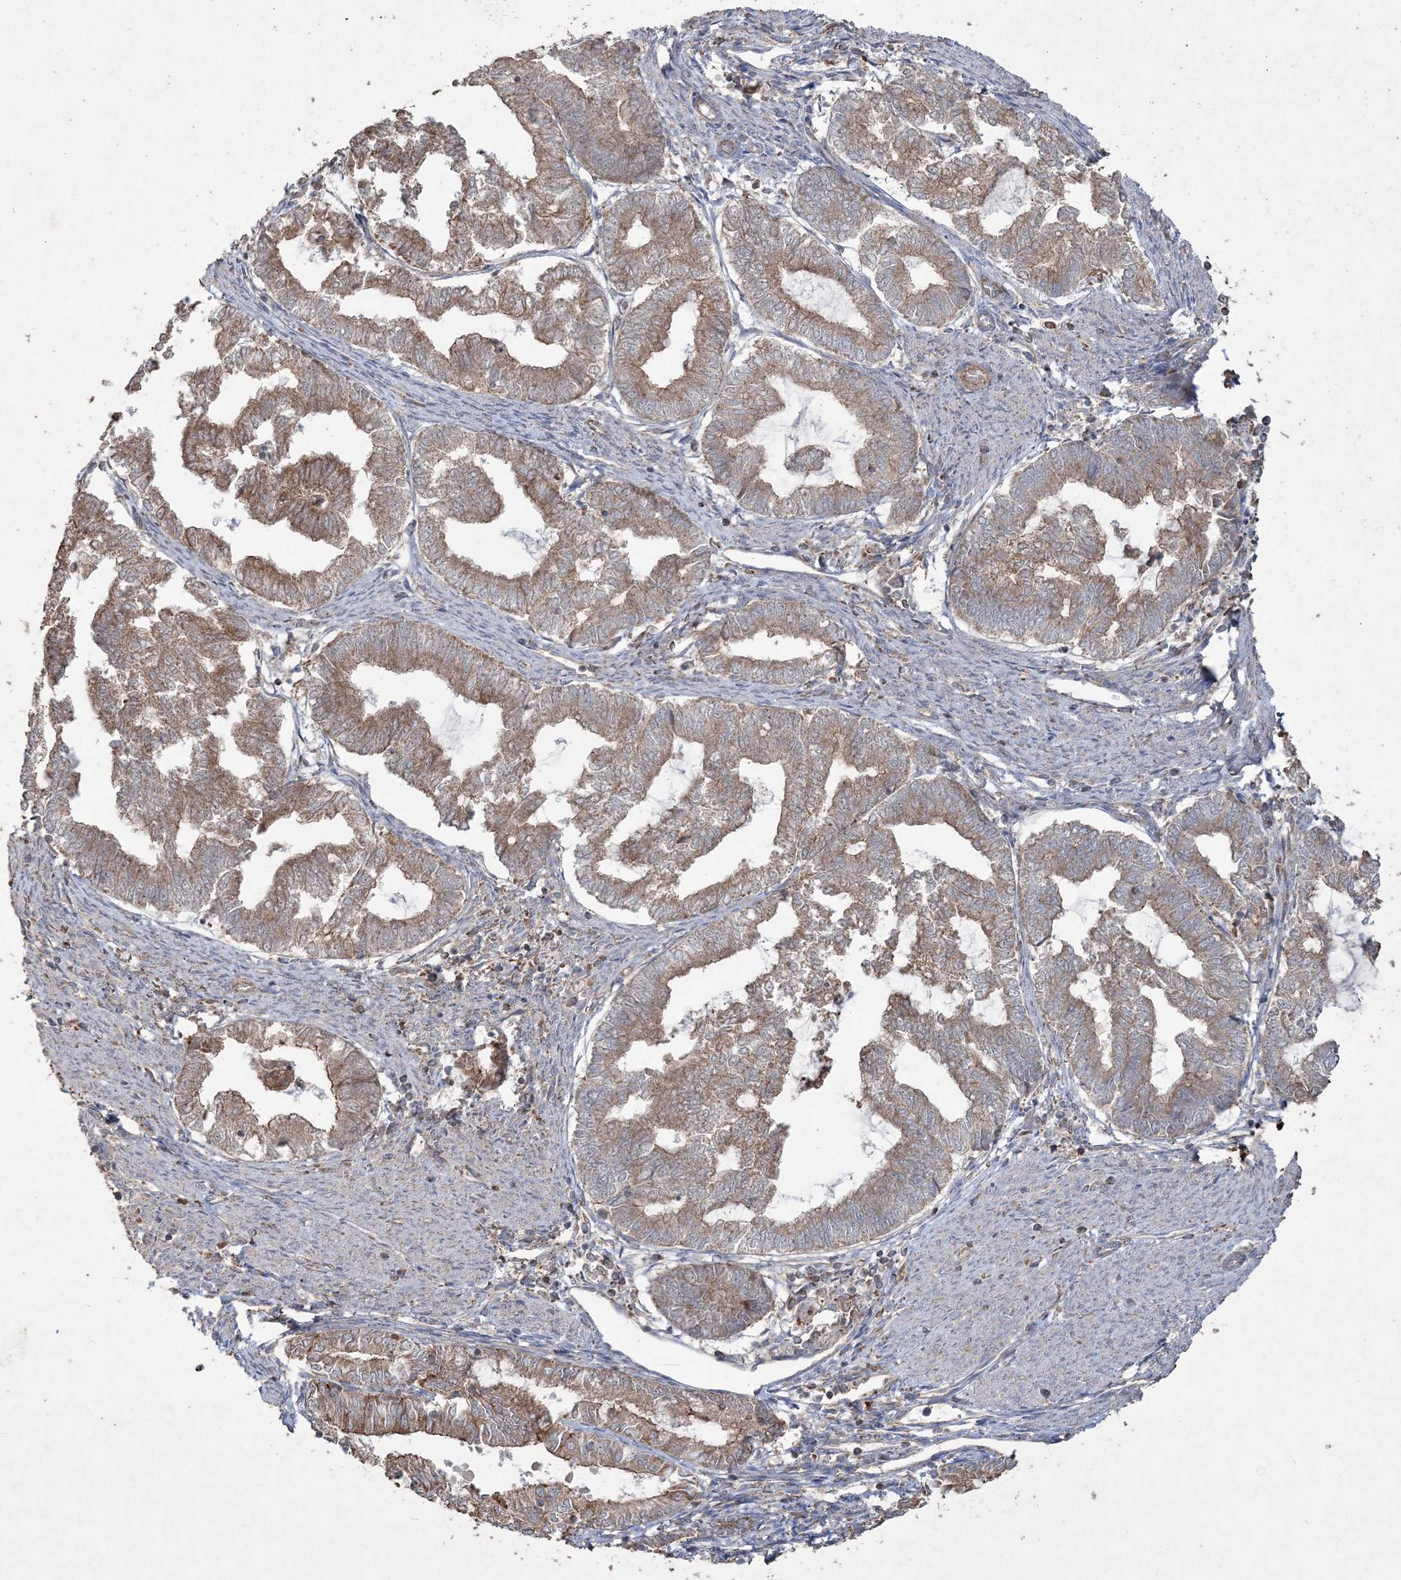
{"staining": {"intensity": "moderate", "quantity": ">75%", "location": "cytoplasmic/membranous"}, "tissue": "endometrial cancer", "cell_type": "Tumor cells", "image_type": "cancer", "snomed": [{"axis": "morphology", "description": "Adenocarcinoma, NOS"}, {"axis": "topography", "description": "Endometrium"}], "caption": "Brown immunohistochemical staining in human endometrial adenocarcinoma exhibits moderate cytoplasmic/membranous staining in approximately >75% of tumor cells.", "gene": "TTC7A", "patient": {"sex": "female", "age": 79}}